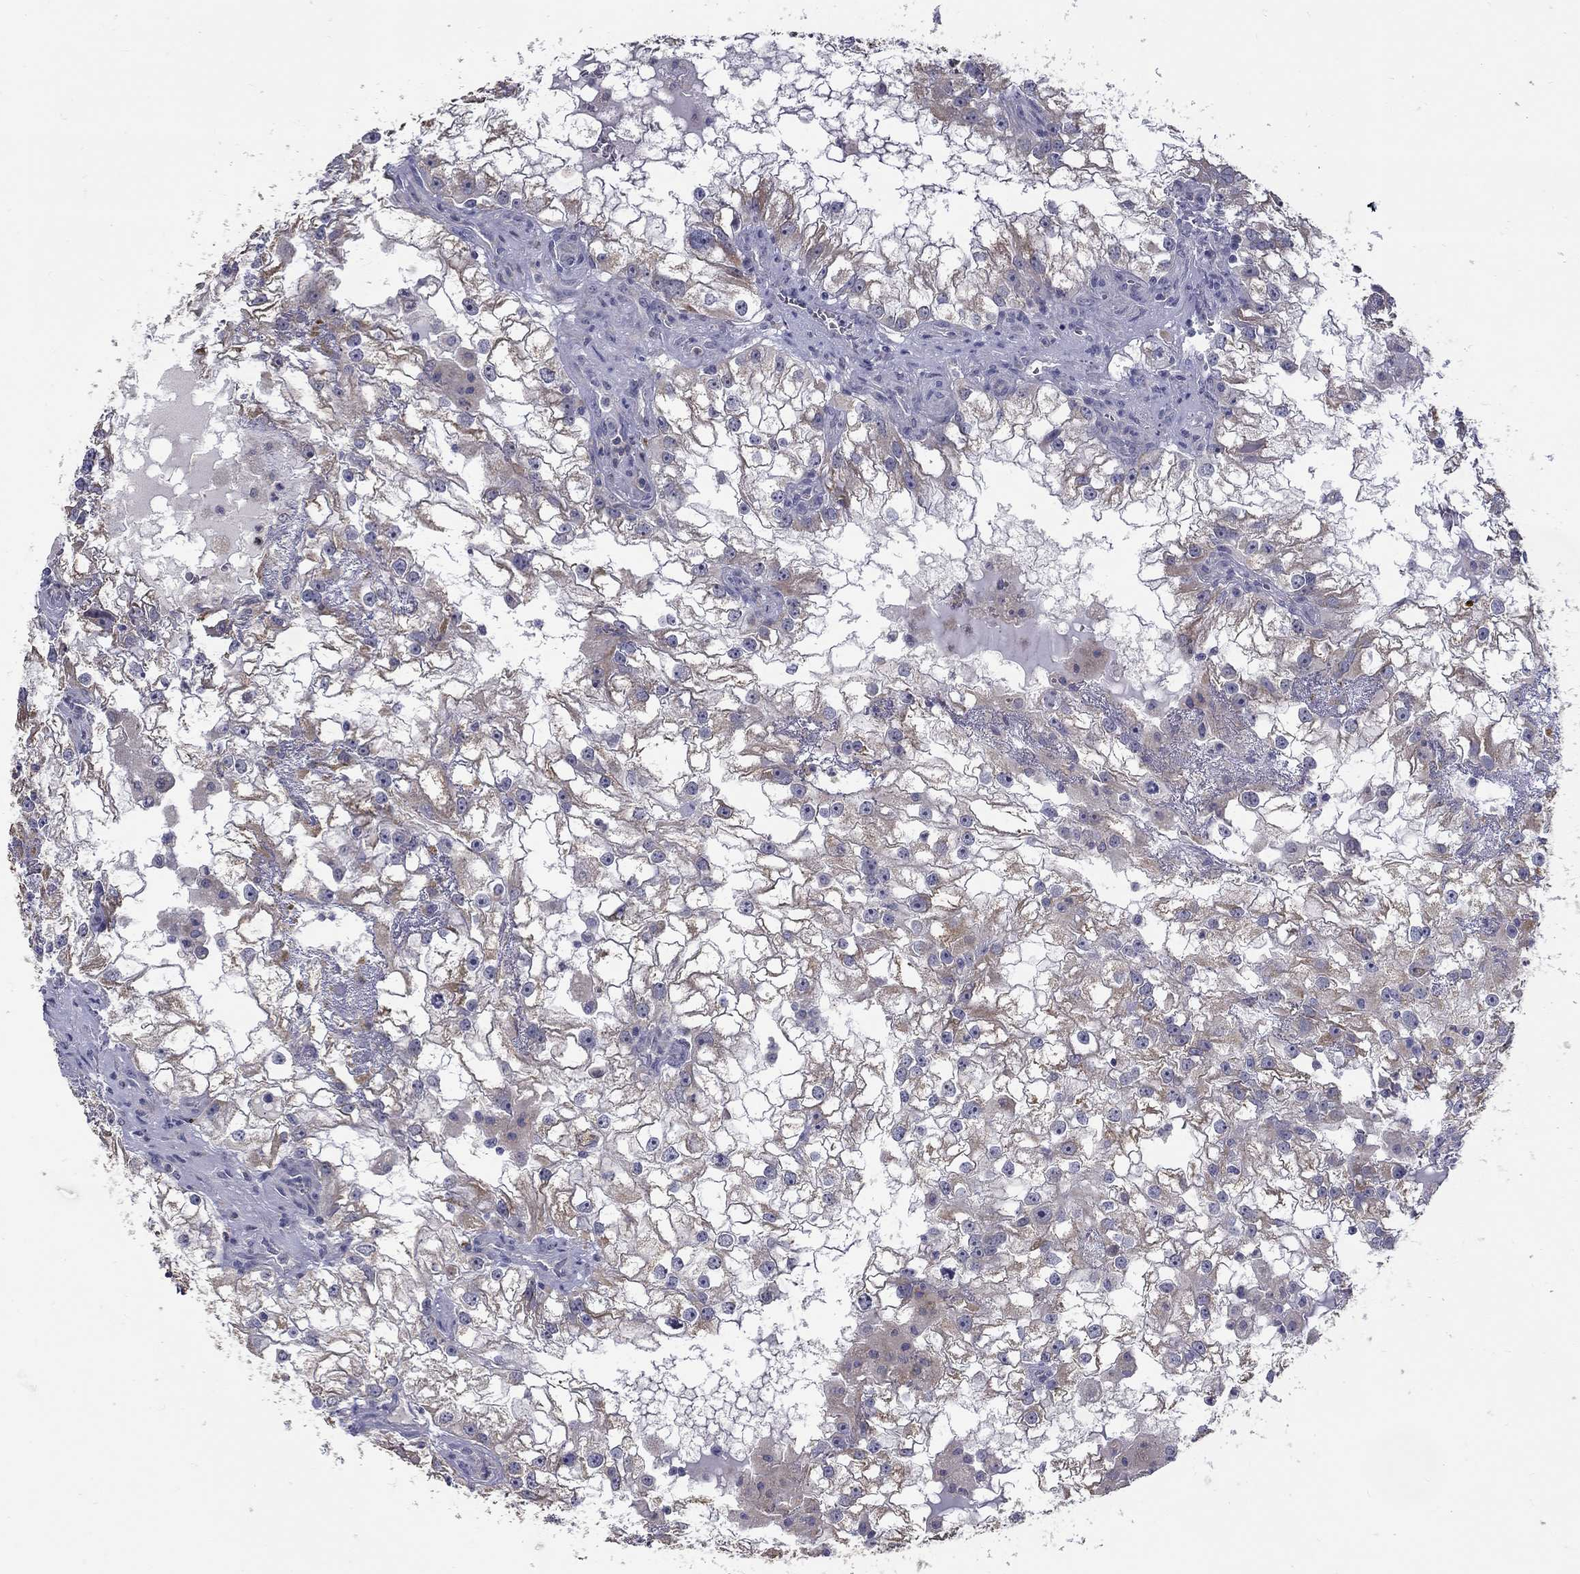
{"staining": {"intensity": "moderate", "quantity": "25%-75%", "location": "cytoplasmic/membranous"}, "tissue": "renal cancer", "cell_type": "Tumor cells", "image_type": "cancer", "snomed": [{"axis": "morphology", "description": "Adenocarcinoma, NOS"}, {"axis": "topography", "description": "Kidney"}], "caption": "Immunohistochemical staining of renal adenocarcinoma shows medium levels of moderate cytoplasmic/membranous positivity in approximately 25%-75% of tumor cells.", "gene": "ABCA4", "patient": {"sex": "male", "age": 59}}